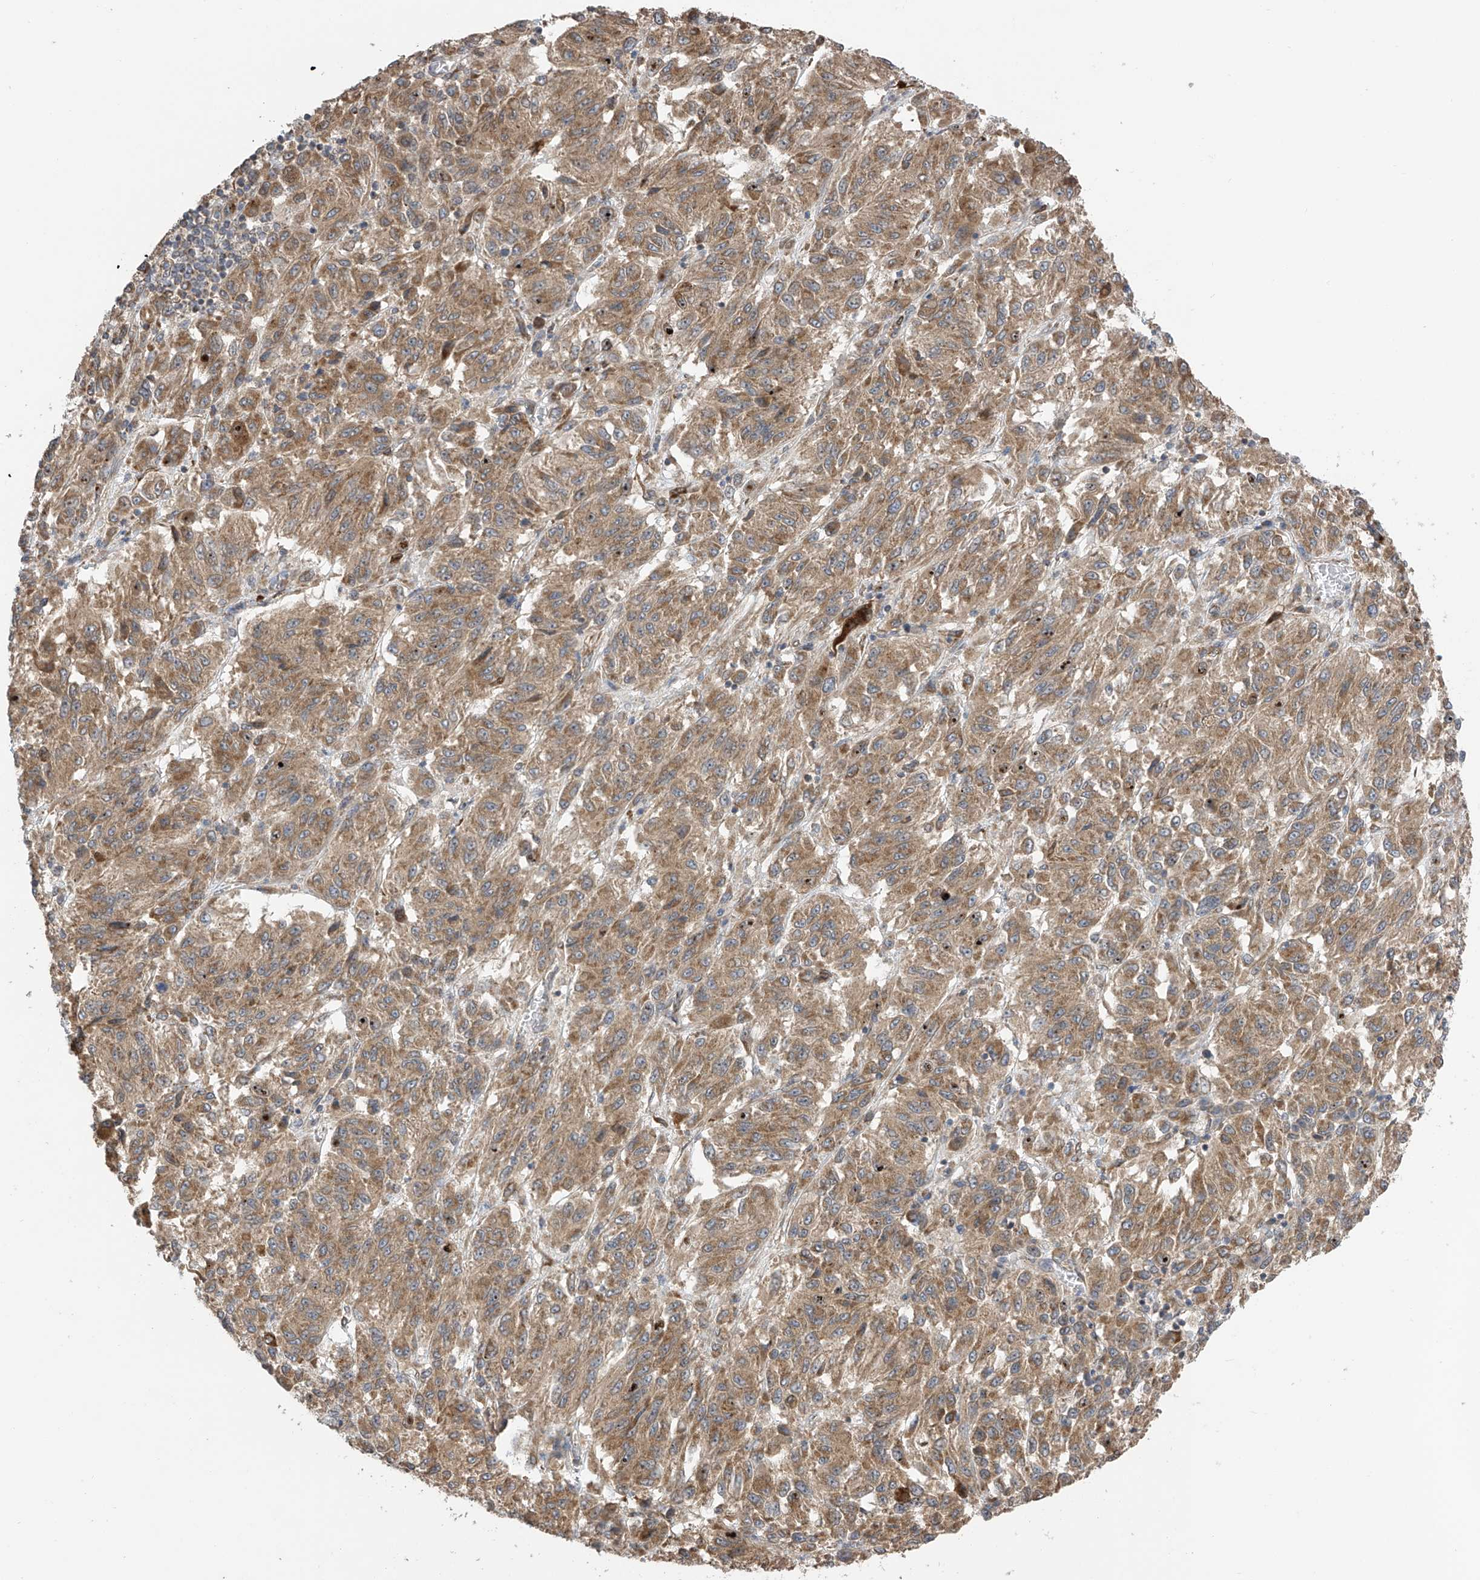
{"staining": {"intensity": "moderate", "quantity": ">75%", "location": "cytoplasmic/membranous"}, "tissue": "melanoma", "cell_type": "Tumor cells", "image_type": "cancer", "snomed": [{"axis": "morphology", "description": "Malignant melanoma, Metastatic site"}, {"axis": "topography", "description": "Lung"}], "caption": "Immunohistochemical staining of human malignant melanoma (metastatic site) demonstrates medium levels of moderate cytoplasmic/membranous protein expression in about >75% of tumor cells. The staining was performed using DAB (3,3'-diaminobenzidine), with brown indicating positive protein expression. Nuclei are stained blue with hematoxylin.", "gene": "PNPT1", "patient": {"sex": "male", "age": 64}}